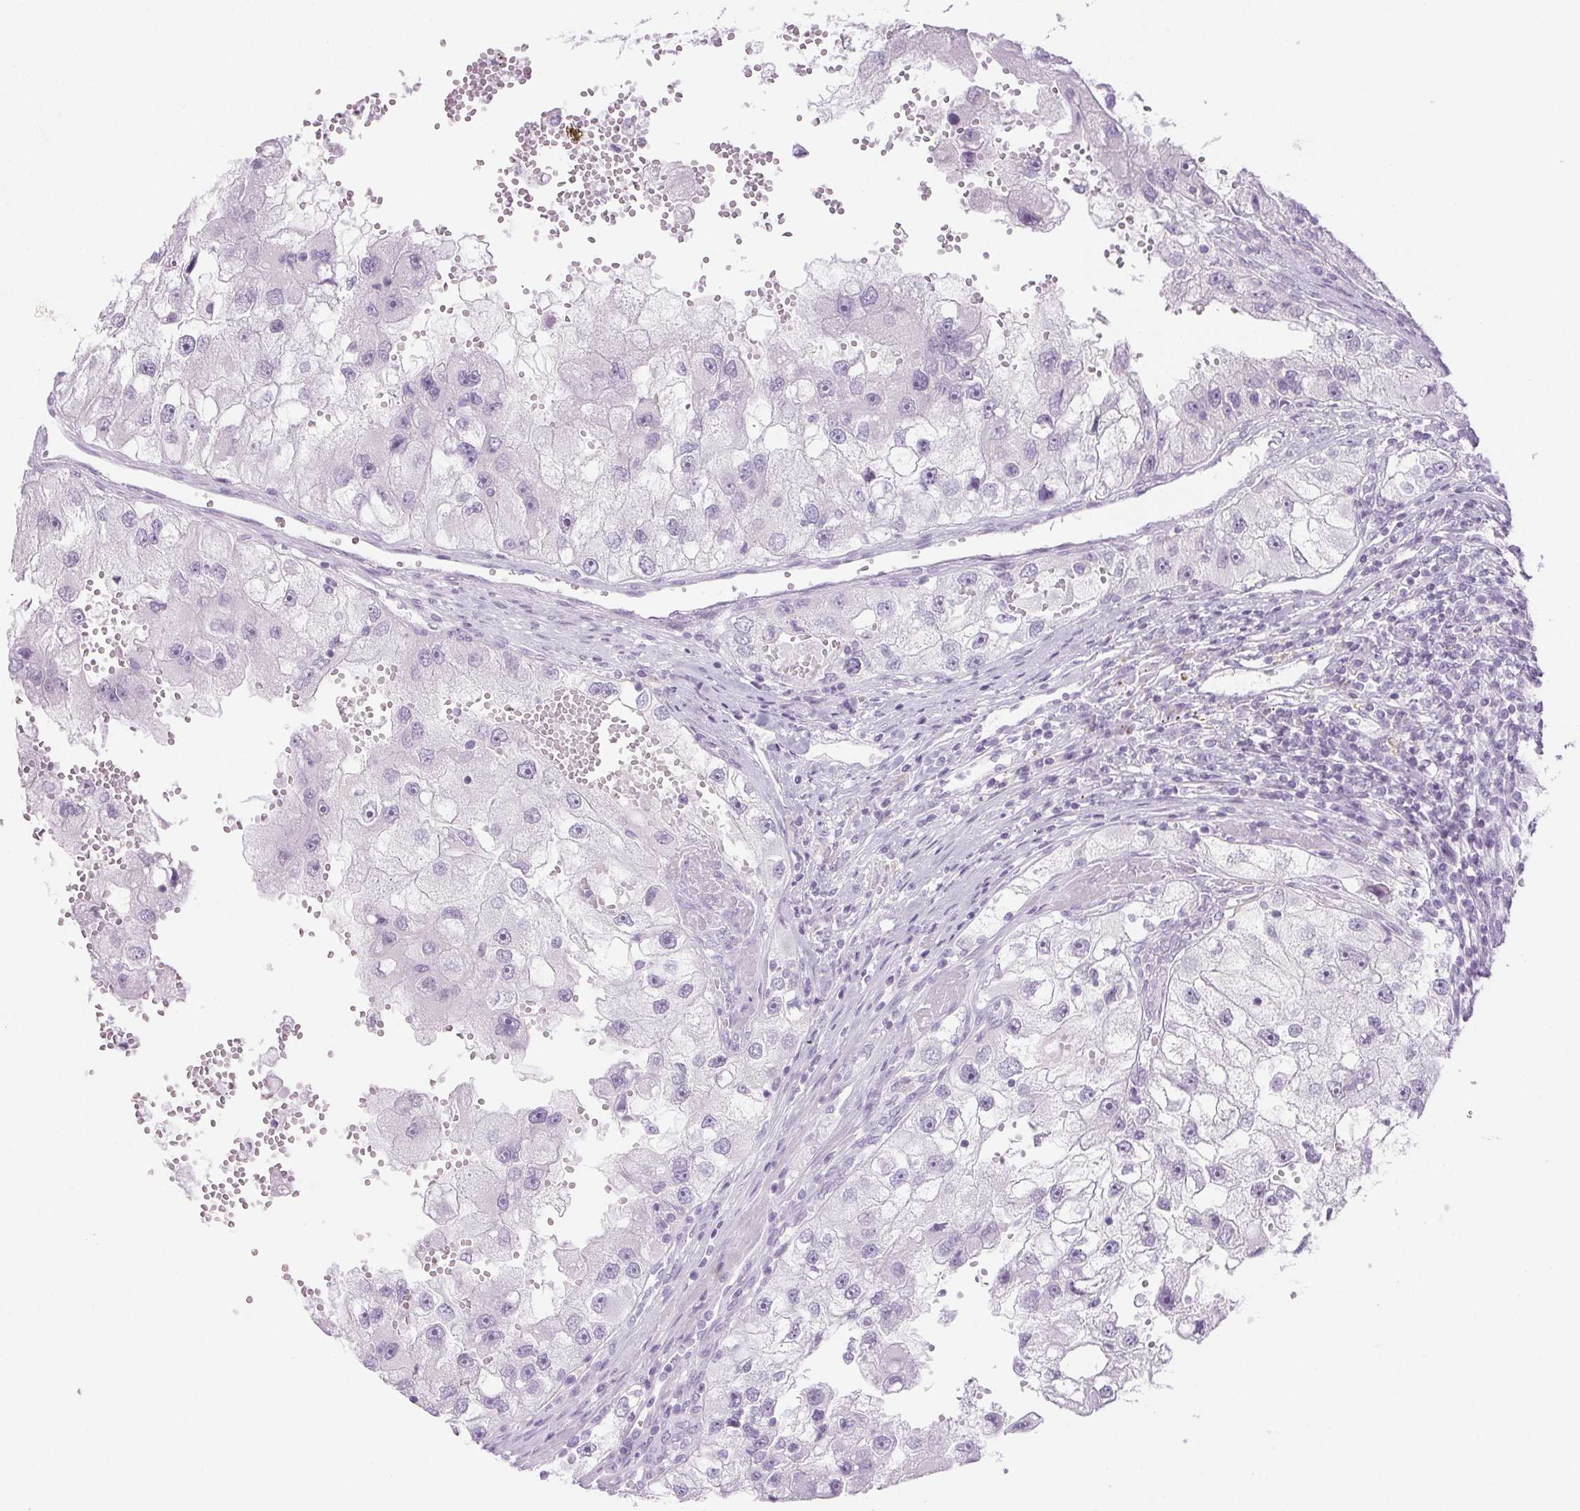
{"staining": {"intensity": "negative", "quantity": "none", "location": "none"}, "tissue": "renal cancer", "cell_type": "Tumor cells", "image_type": "cancer", "snomed": [{"axis": "morphology", "description": "Adenocarcinoma, NOS"}, {"axis": "topography", "description": "Kidney"}], "caption": "A high-resolution histopathology image shows IHC staining of renal cancer (adenocarcinoma), which reveals no significant staining in tumor cells.", "gene": "PI3", "patient": {"sex": "male", "age": 63}}